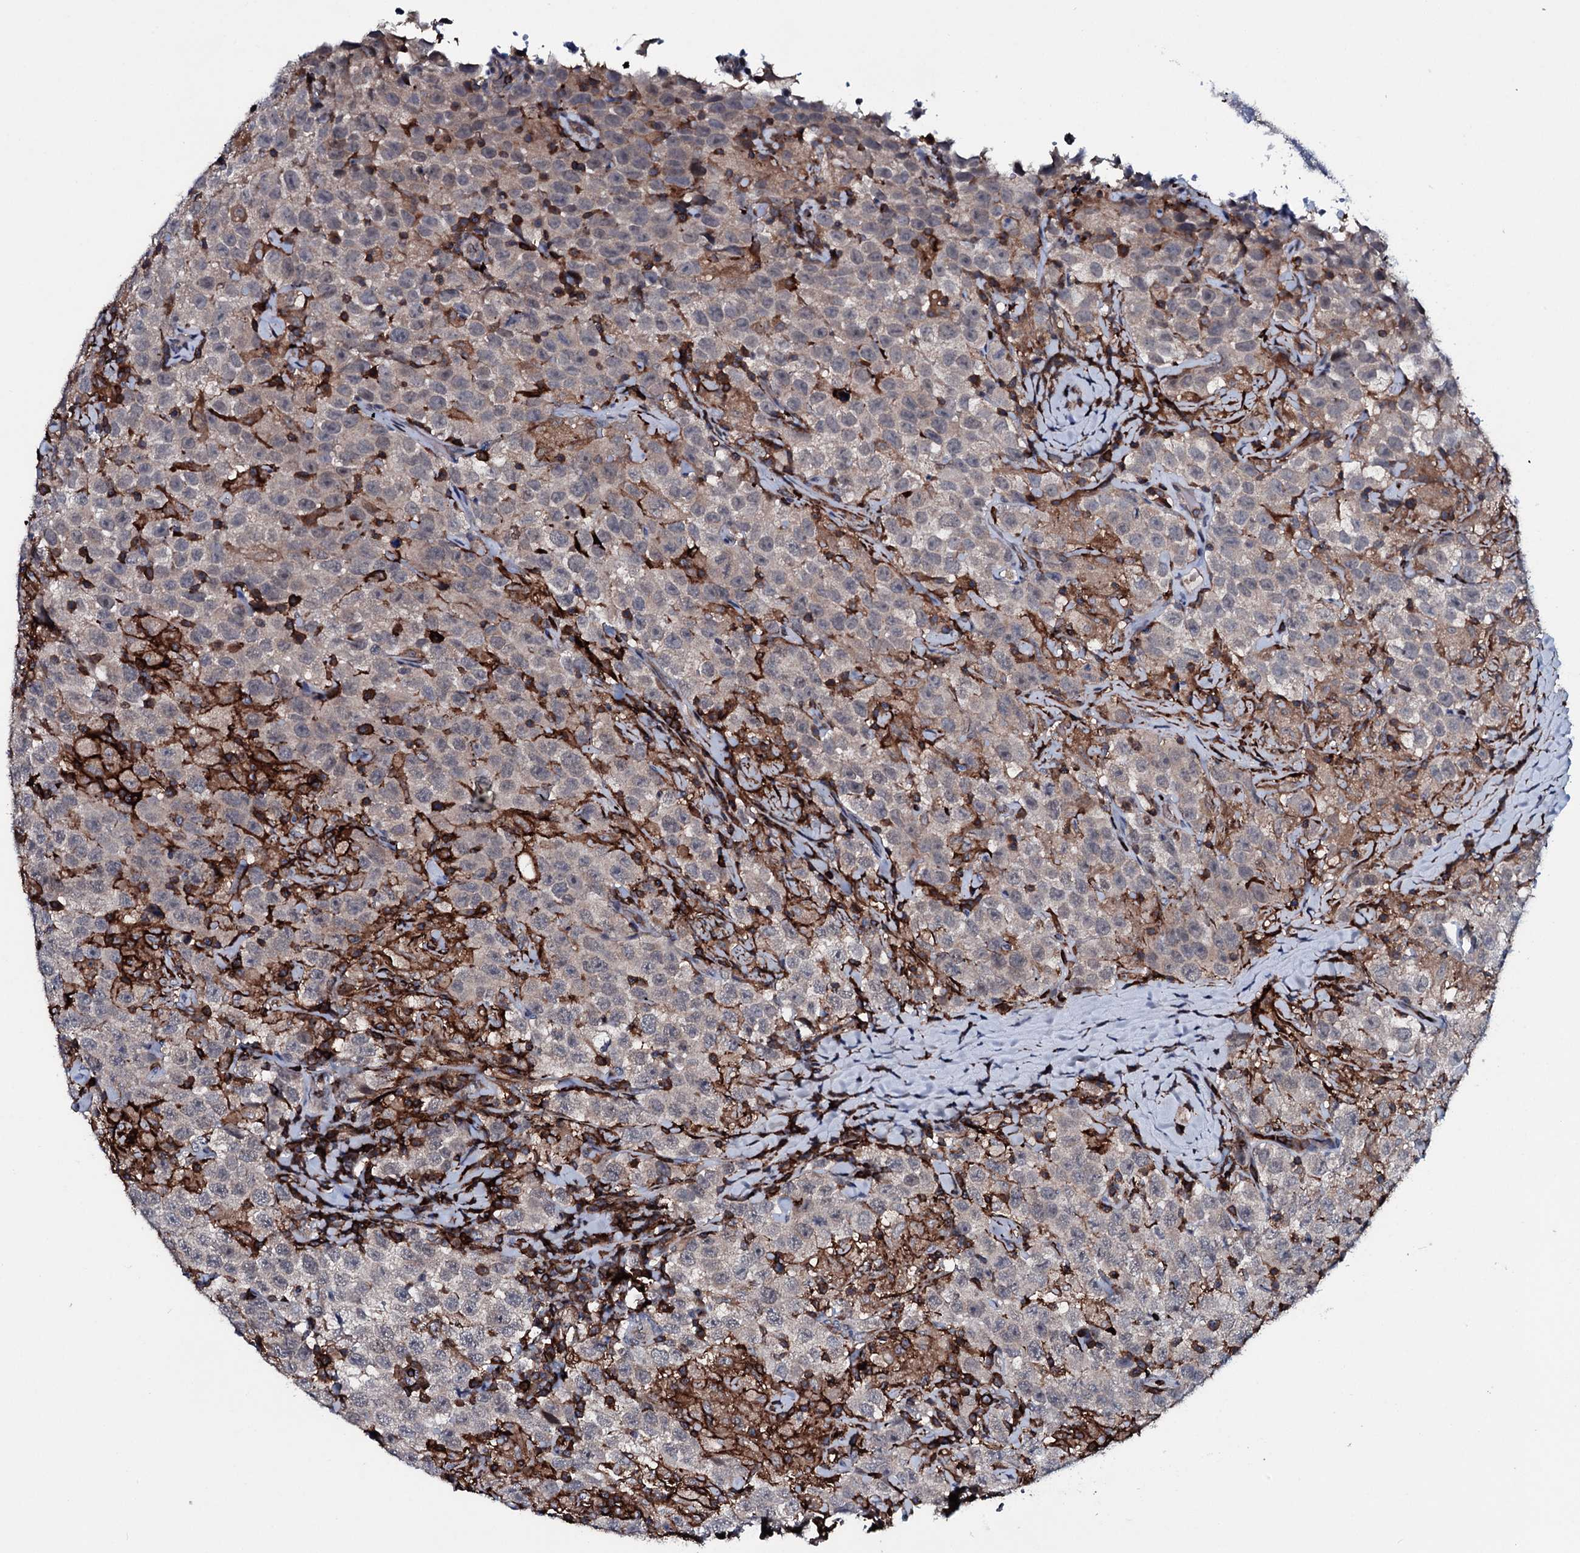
{"staining": {"intensity": "weak", "quantity": "<25%", "location": "cytoplasmic/membranous"}, "tissue": "testis cancer", "cell_type": "Tumor cells", "image_type": "cancer", "snomed": [{"axis": "morphology", "description": "Seminoma, NOS"}, {"axis": "topography", "description": "Testis"}], "caption": "A high-resolution histopathology image shows immunohistochemistry (IHC) staining of testis seminoma, which shows no significant staining in tumor cells.", "gene": "OGFOD2", "patient": {"sex": "male", "age": 41}}